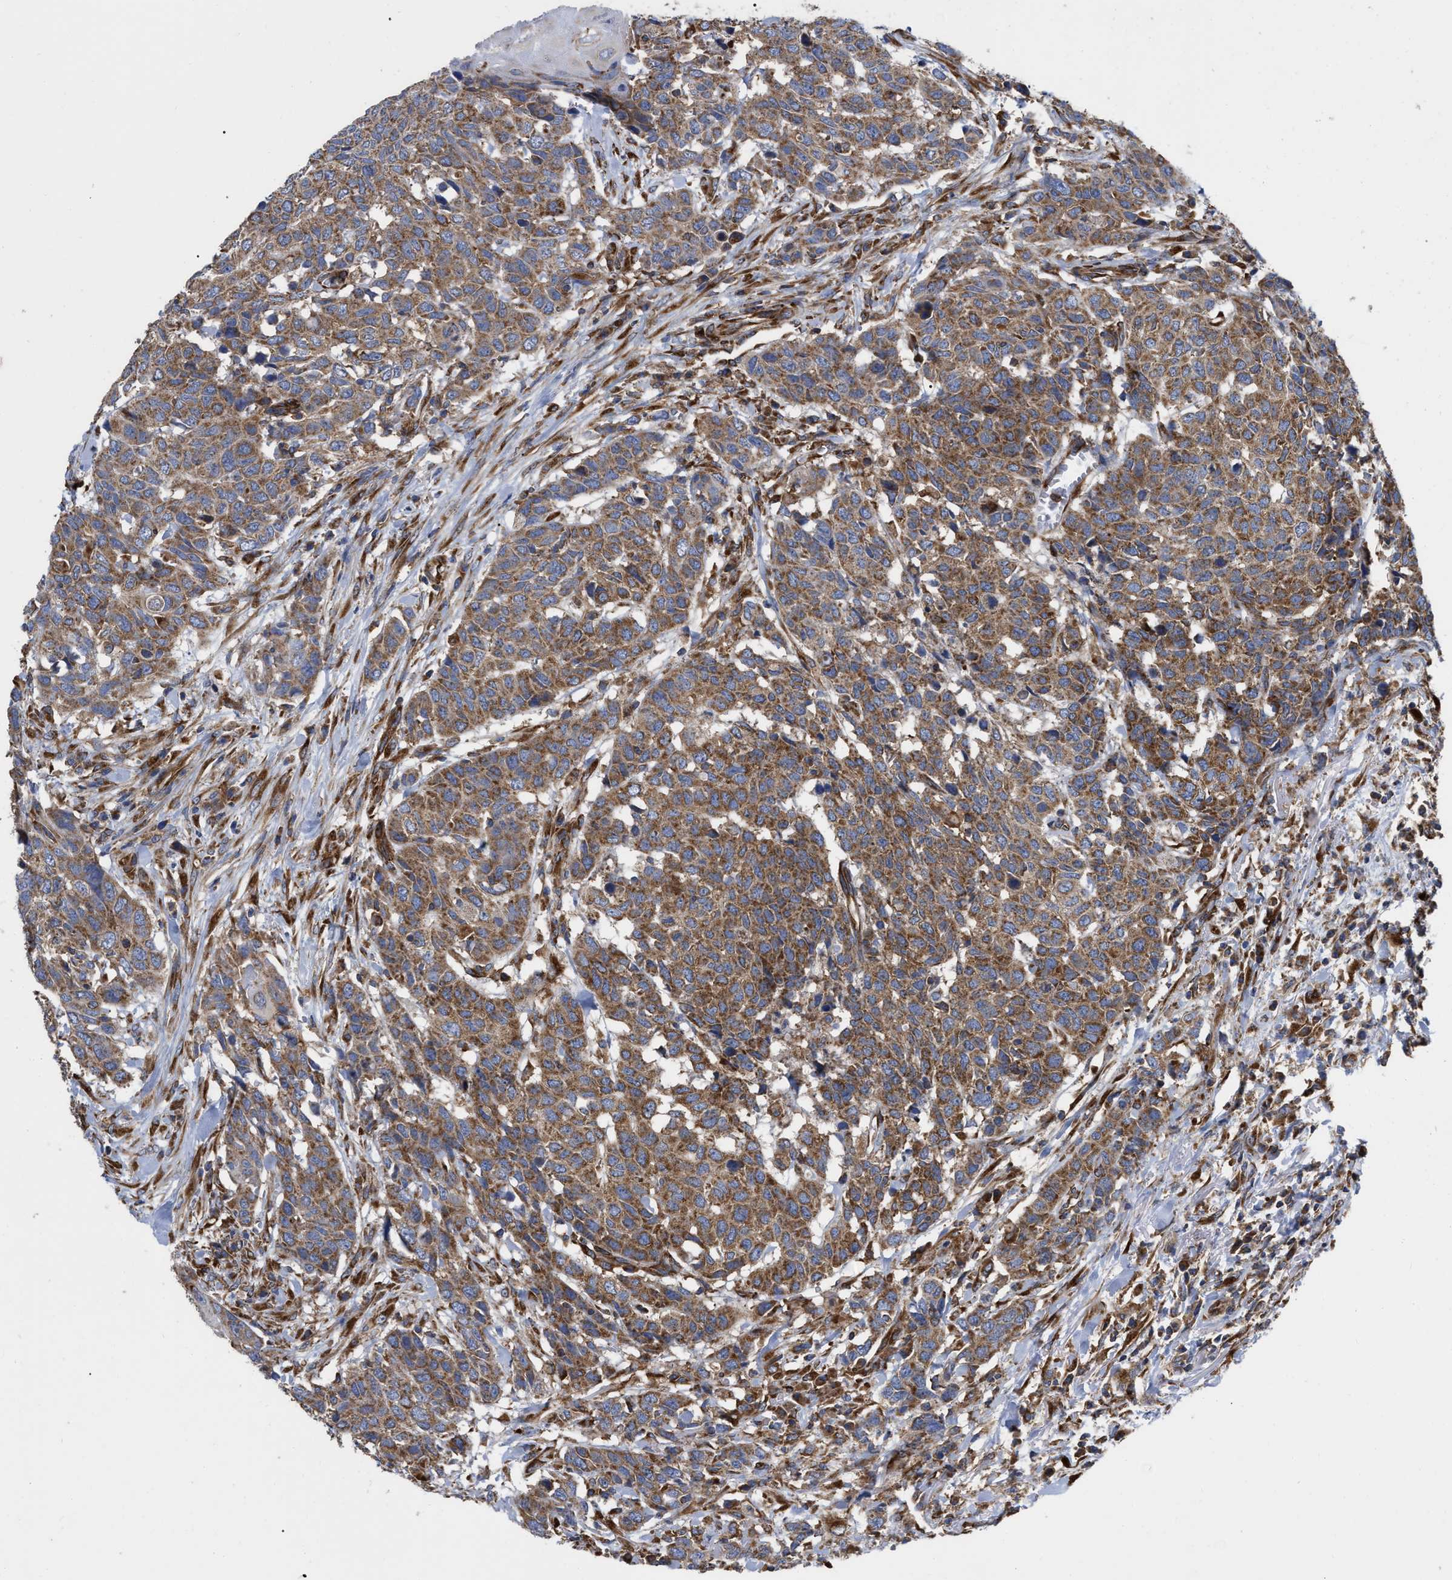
{"staining": {"intensity": "moderate", "quantity": ">75%", "location": "cytoplasmic/membranous"}, "tissue": "head and neck cancer", "cell_type": "Tumor cells", "image_type": "cancer", "snomed": [{"axis": "morphology", "description": "Squamous cell carcinoma, NOS"}, {"axis": "topography", "description": "Head-Neck"}], "caption": "Moderate cytoplasmic/membranous staining for a protein is appreciated in about >75% of tumor cells of head and neck cancer (squamous cell carcinoma) using immunohistochemistry (IHC).", "gene": "FAM120A", "patient": {"sex": "male", "age": 66}}